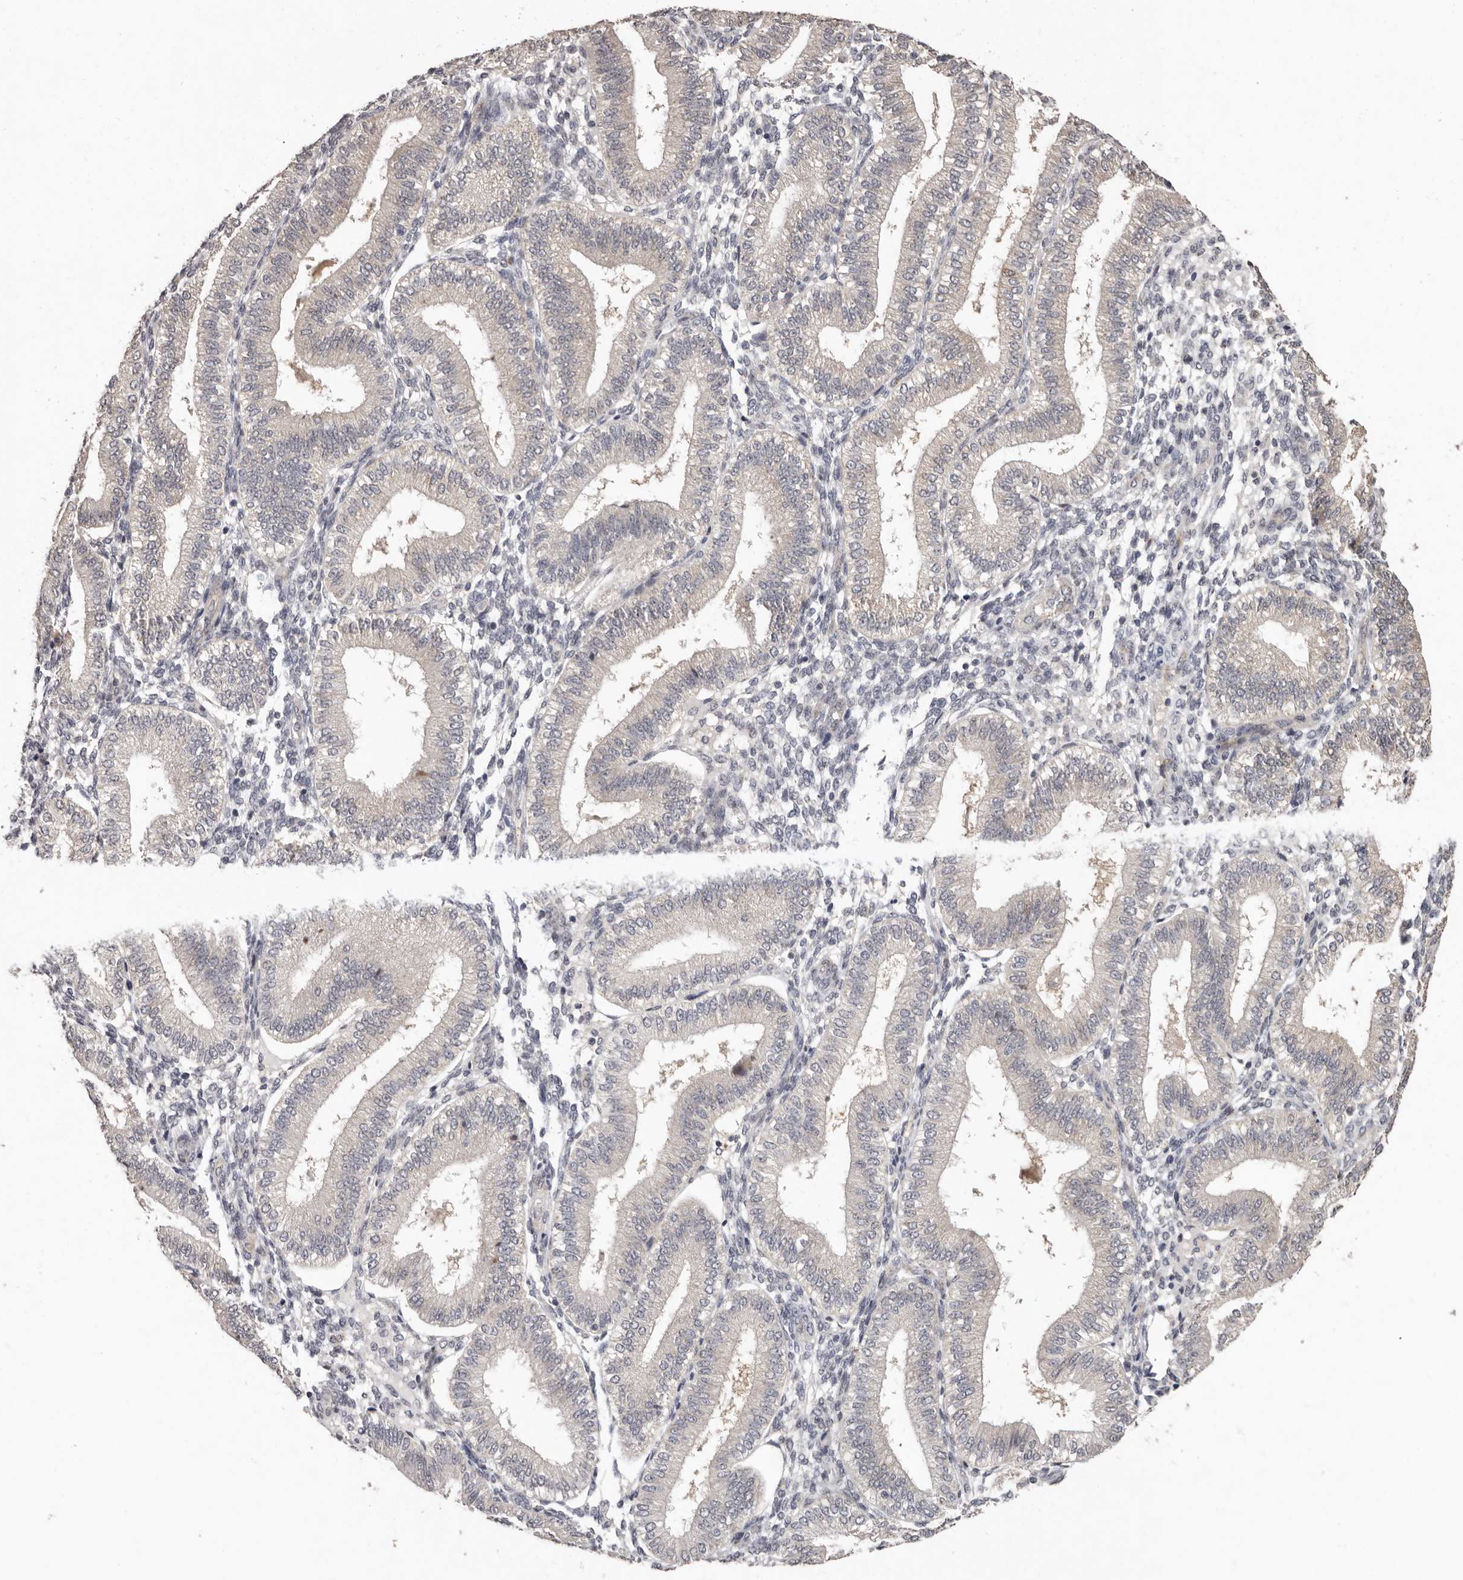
{"staining": {"intensity": "negative", "quantity": "none", "location": "none"}, "tissue": "endometrium", "cell_type": "Cells in endometrial stroma", "image_type": "normal", "snomed": [{"axis": "morphology", "description": "Normal tissue, NOS"}, {"axis": "topography", "description": "Endometrium"}], "caption": "Protein analysis of normal endometrium shows no significant expression in cells in endometrial stroma. (DAB immunohistochemistry, high magnification).", "gene": "SULT1E1", "patient": {"sex": "female", "age": 39}}